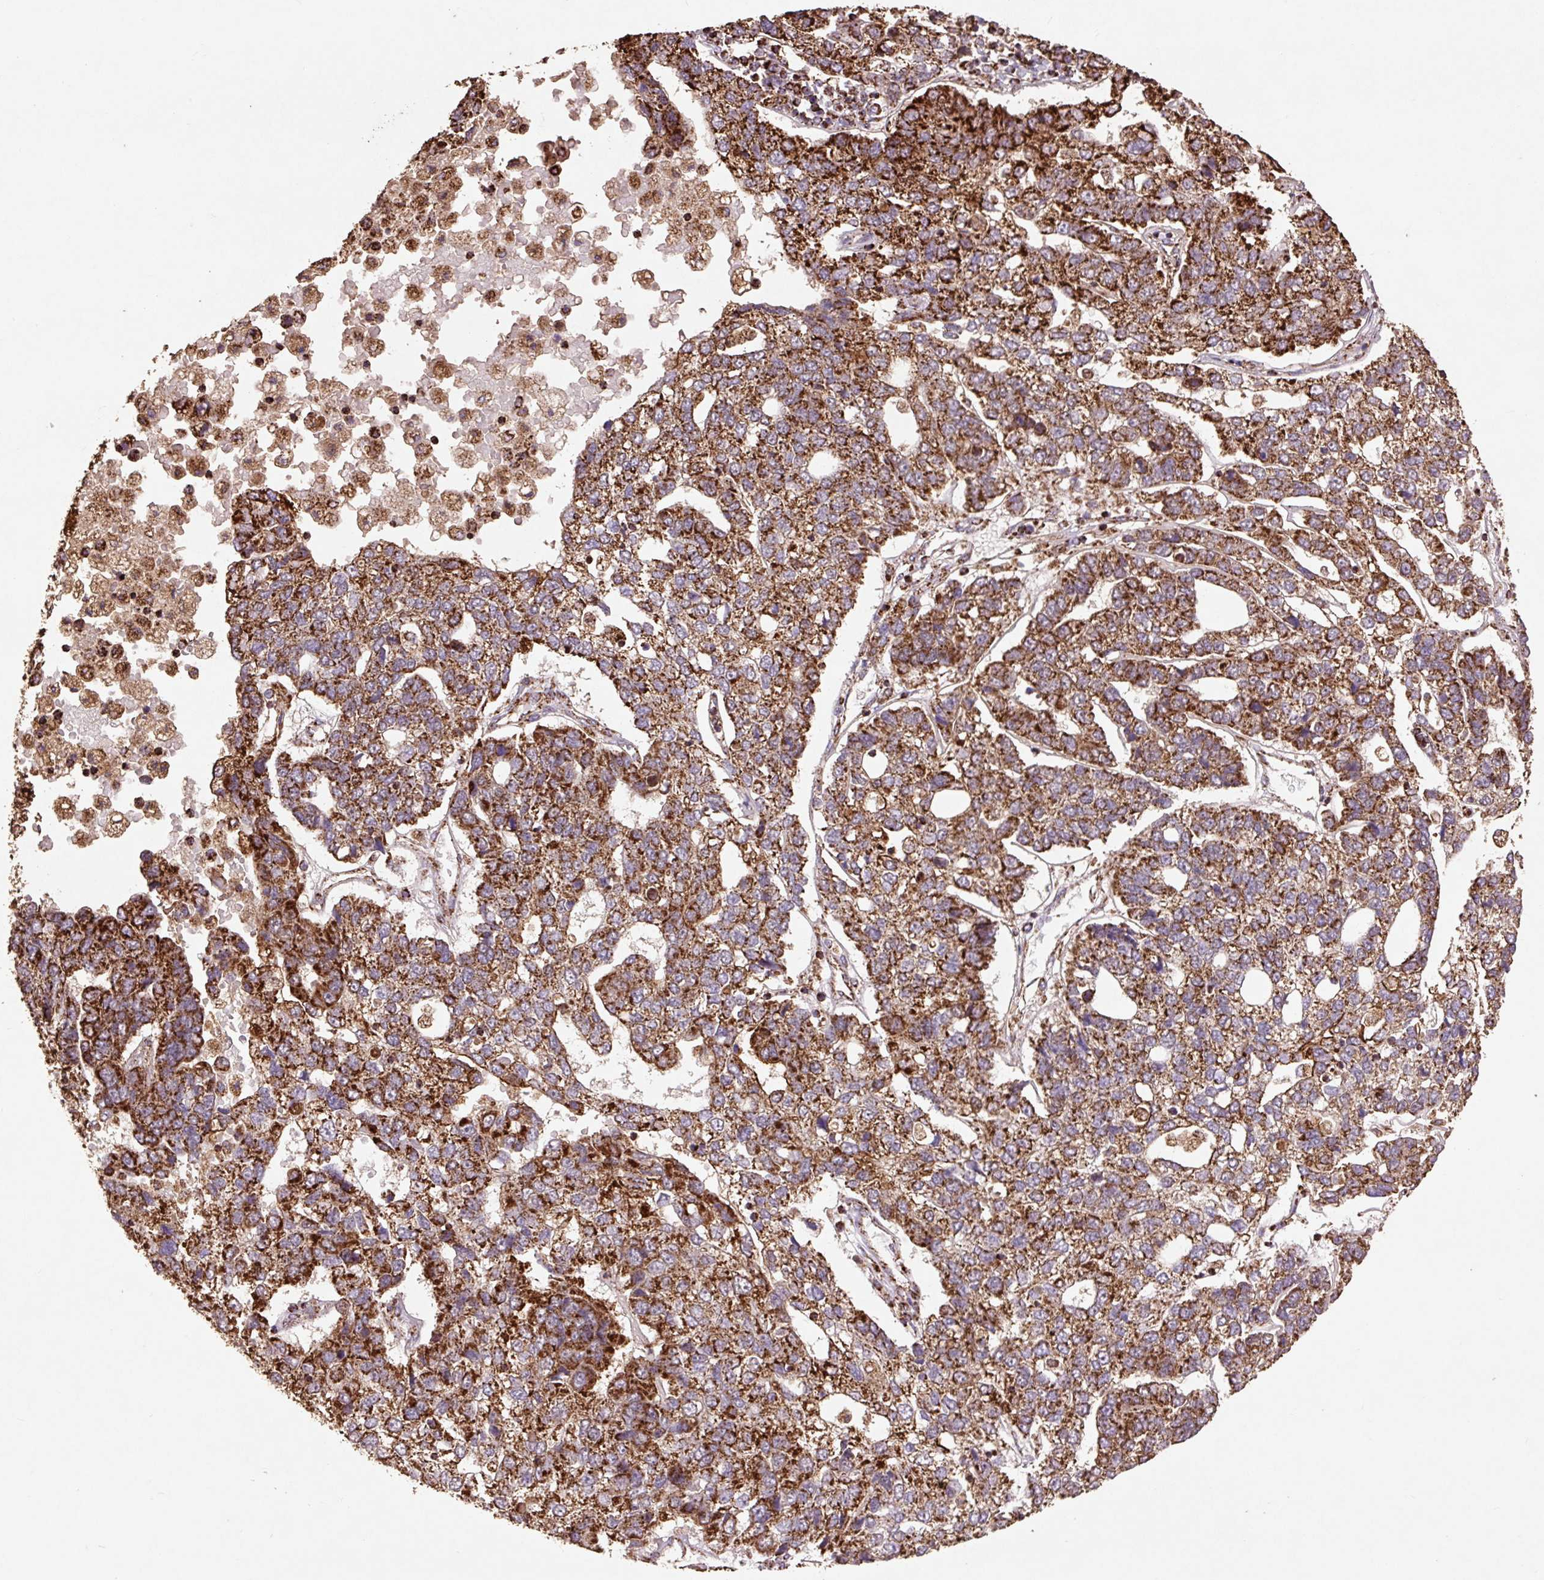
{"staining": {"intensity": "strong", "quantity": ">75%", "location": "cytoplasmic/membranous"}, "tissue": "pancreatic cancer", "cell_type": "Tumor cells", "image_type": "cancer", "snomed": [{"axis": "morphology", "description": "Adenocarcinoma, NOS"}, {"axis": "topography", "description": "Pancreas"}], "caption": "An IHC histopathology image of neoplastic tissue is shown. Protein staining in brown shows strong cytoplasmic/membranous positivity in adenocarcinoma (pancreatic) within tumor cells.", "gene": "ATP5F1A", "patient": {"sex": "female", "age": 61}}